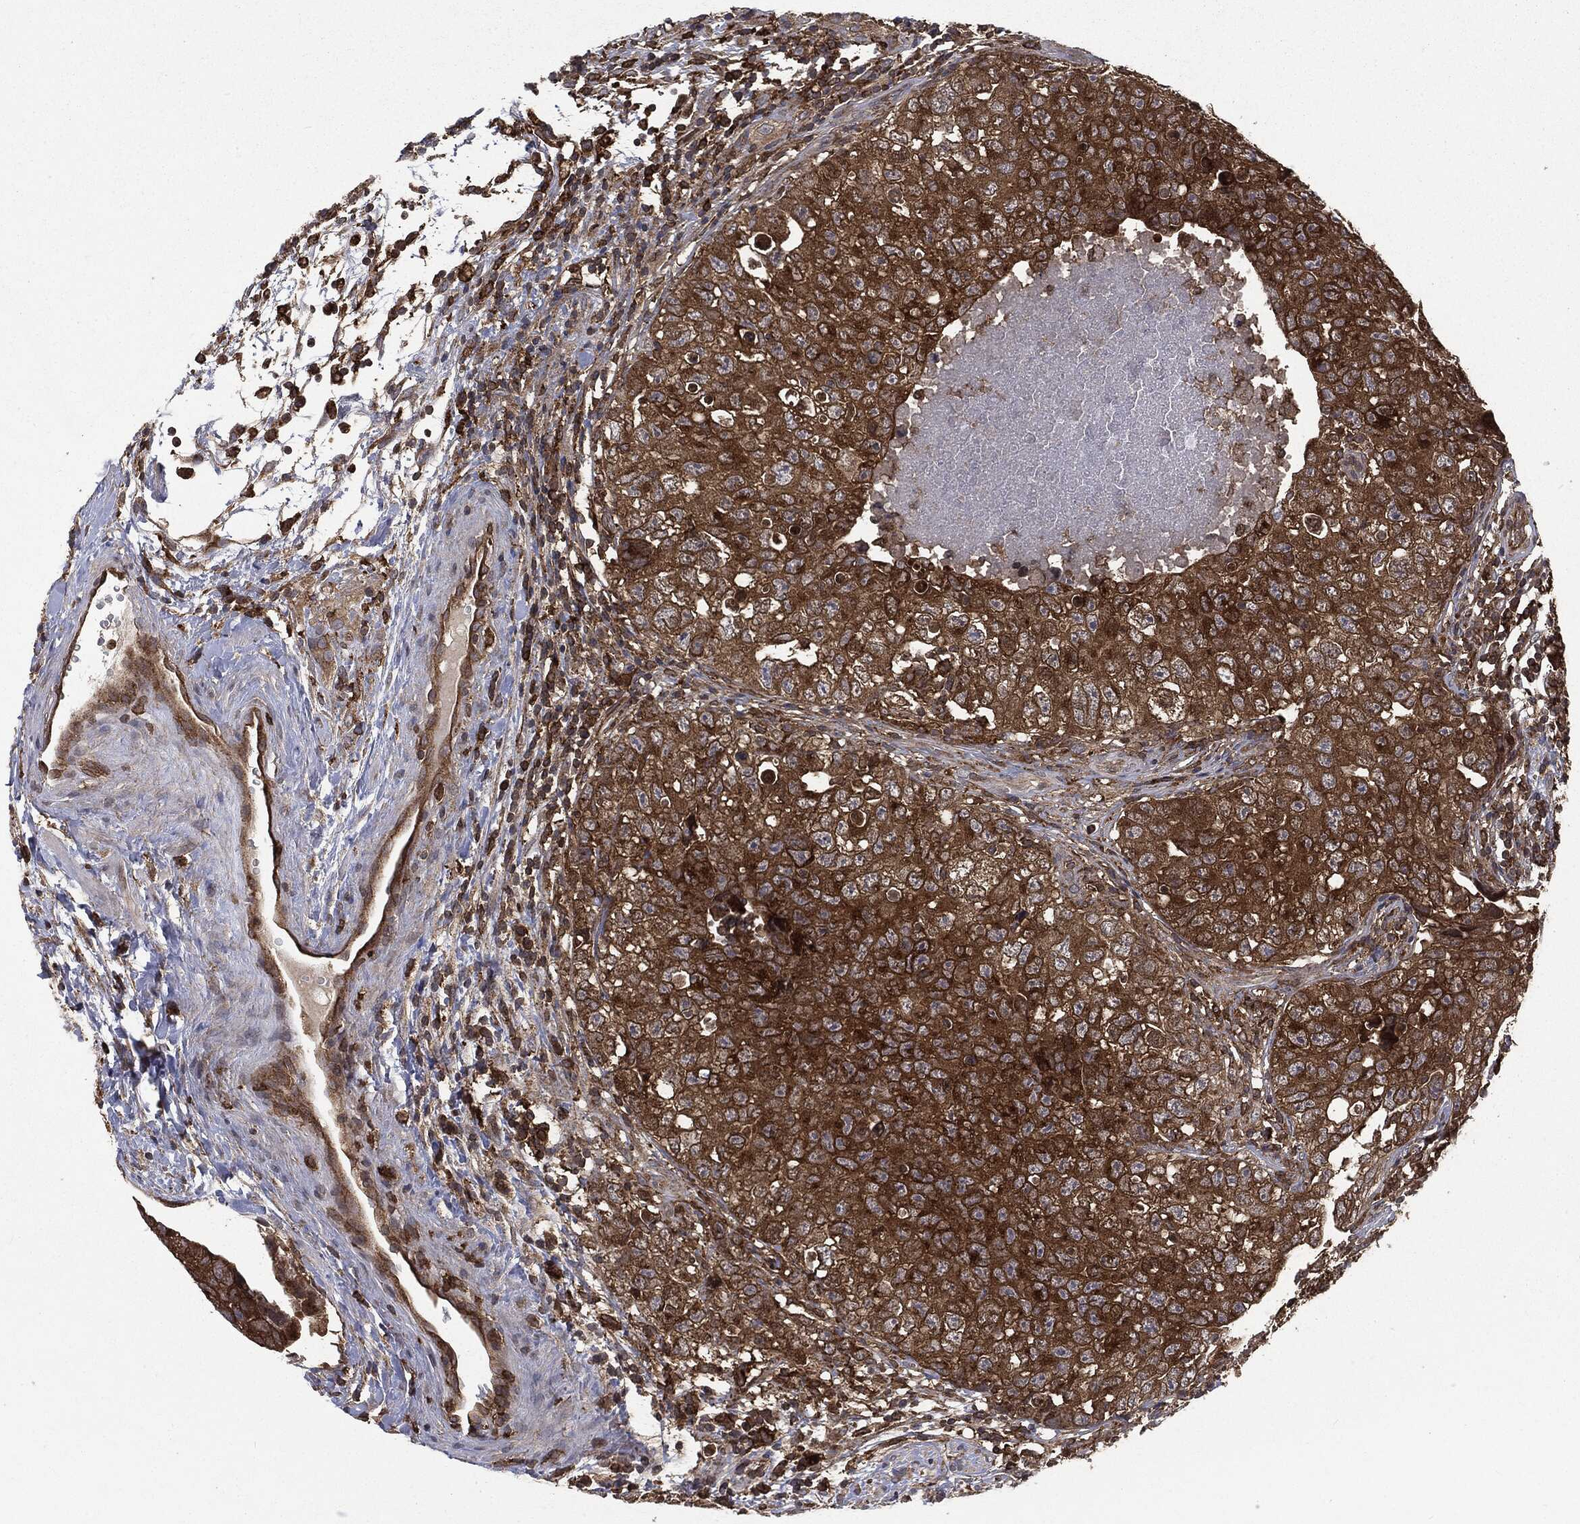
{"staining": {"intensity": "moderate", "quantity": ">75%", "location": "cytoplasmic/membranous"}, "tissue": "testis cancer", "cell_type": "Tumor cells", "image_type": "cancer", "snomed": [{"axis": "morphology", "description": "Seminoma, NOS"}, {"axis": "topography", "description": "Testis"}], "caption": "Testis cancer stained with a protein marker demonstrates moderate staining in tumor cells.", "gene": "SNX5", "patient": {"sex": "male", "age": 34}}